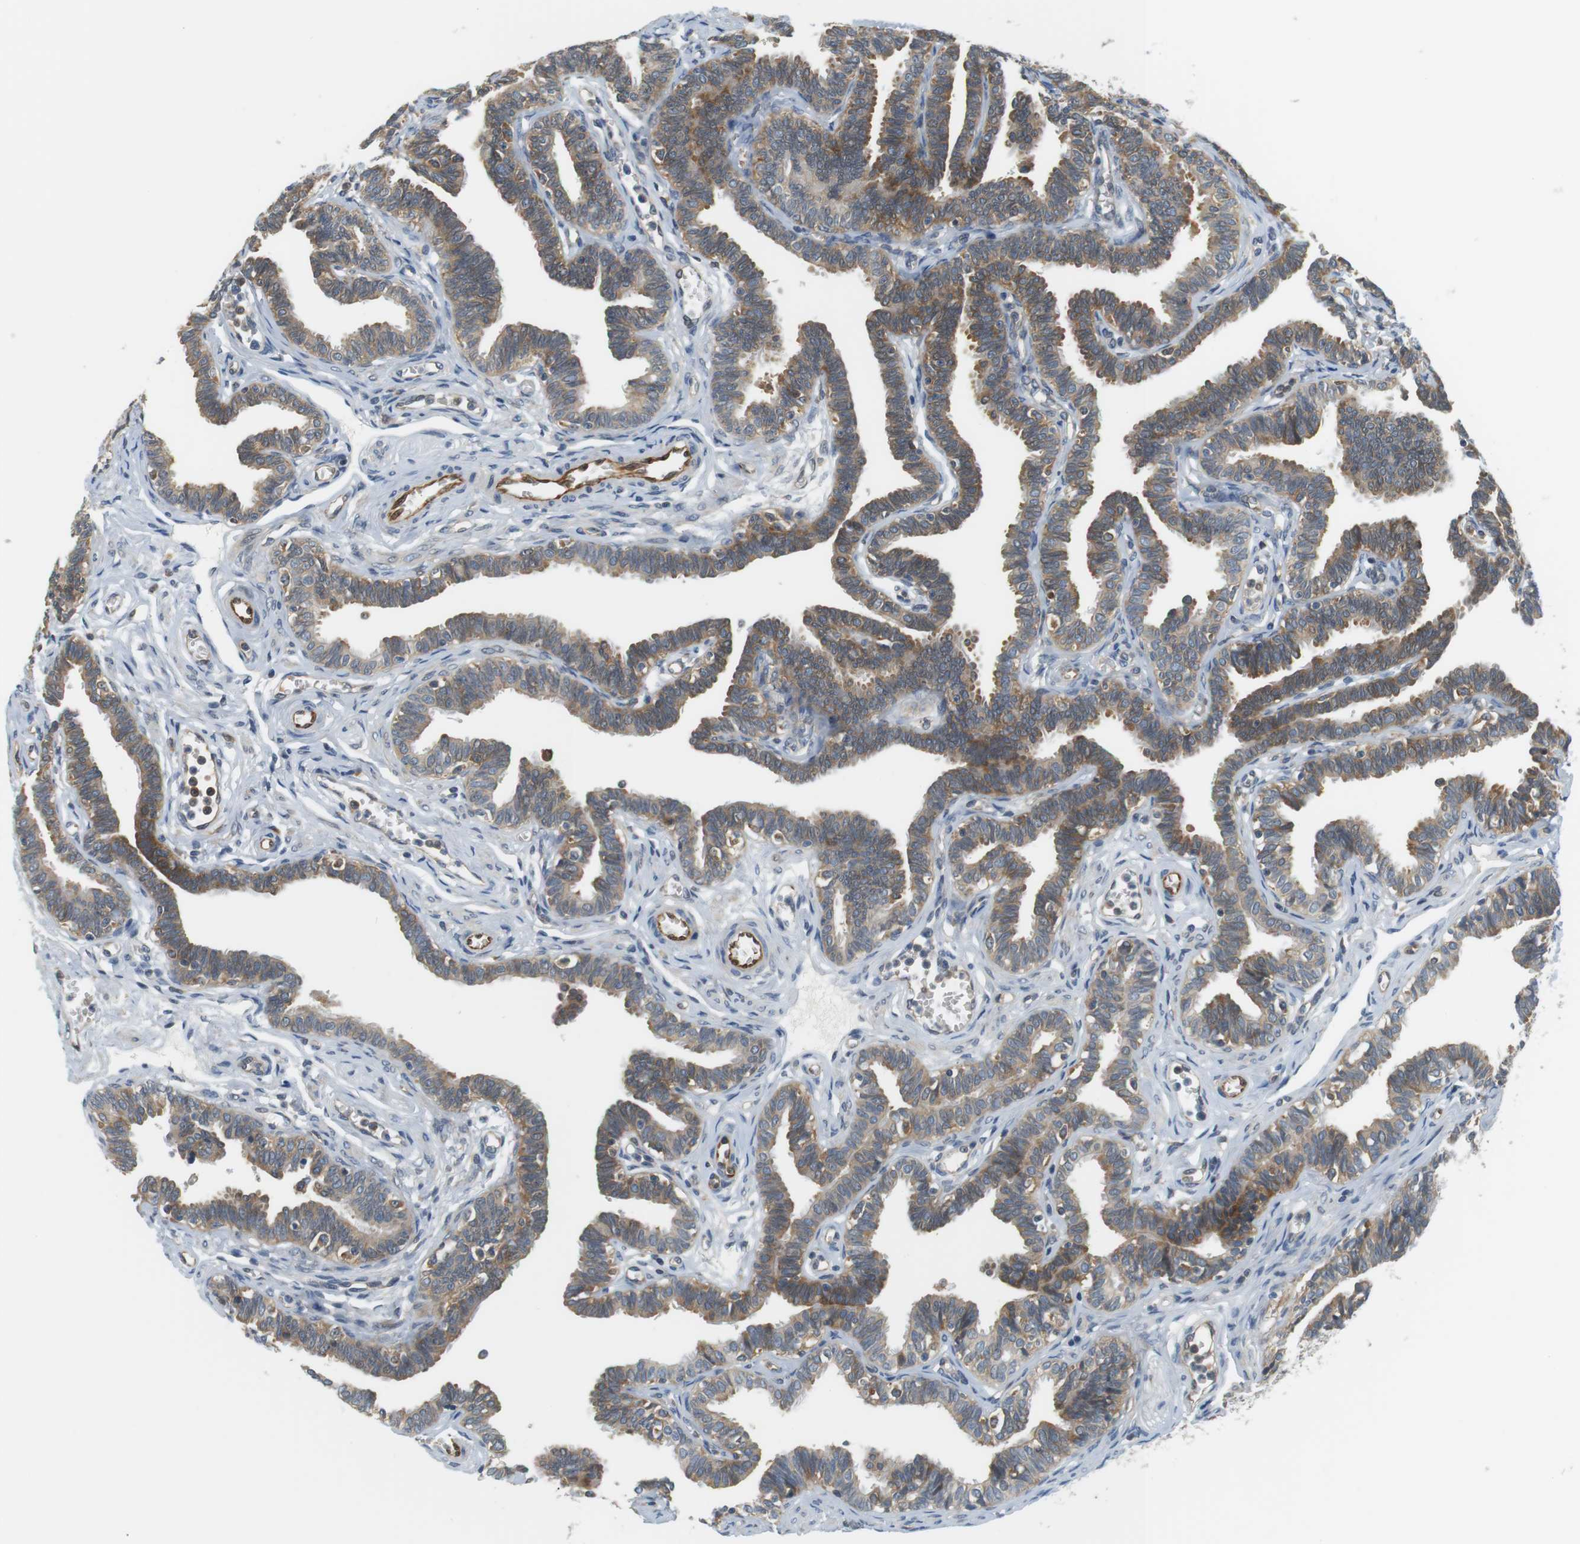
{"staining": {"intensity": "moderate", "quantity": ">75%", "location": "cytoplasmic/membranous"}, "tissue": "fallopian tube", "cell_type": "Glandular cells", "image_type": "normal", "snomed": [{"axis": "morphology", "description": "Normal tissue, NOS"}, {"axis": "topography", "description": "Fallopian tube"}, {"axis": "topography", "description": "Ovary"}], "caption": "A medium amount of moderate cytoplasmic/membranous positivity is seen in about >75% of glandular cells in benign fallopian tube.", "gene": "SH3GLB1", "patient": {"sex": "female", "age": 23}}